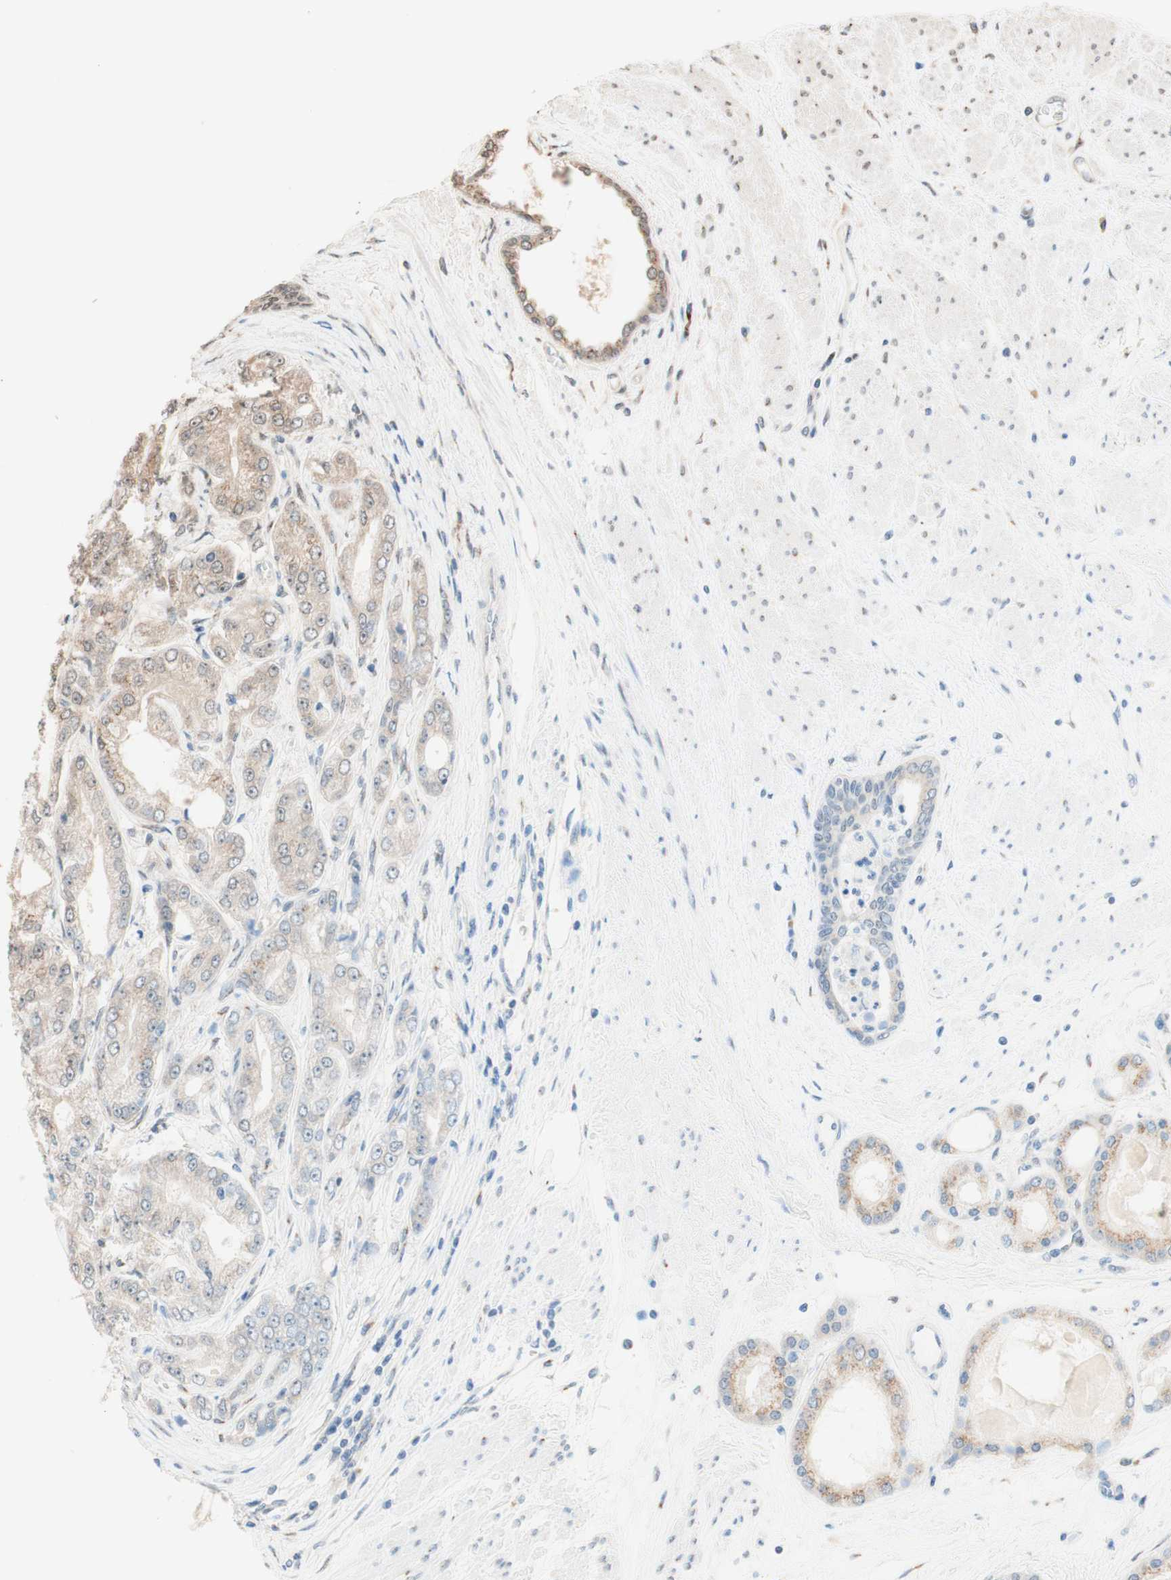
{"staining": {"intensity": "moderate", "quantity": ">75%", "location": "cytoplasmic/membranous"}, "tissue": "prostate cancer", "cell_type": "Tumor cells", "image_type": "cancer", "snomed": [{"axis": "morphology", "description": "Adenocarcinoma, High grade"}, {"axis": "topography", "description": "Prostate"}], "caption": "DAB (3,3'-diaminobenzidine) immunohistochemical staining of prostate cancer exhibits moderate cytoplasmic/membranous protein staining in approximately >75% of tumor cells. The staining was performed using DAB to visualize the protein expression in brown, while the nuclei were stained in blue with hematoxylin (Magnification: 20x).", "gene": "CCNC", "patient": {"sex": "male", "age": 59}}